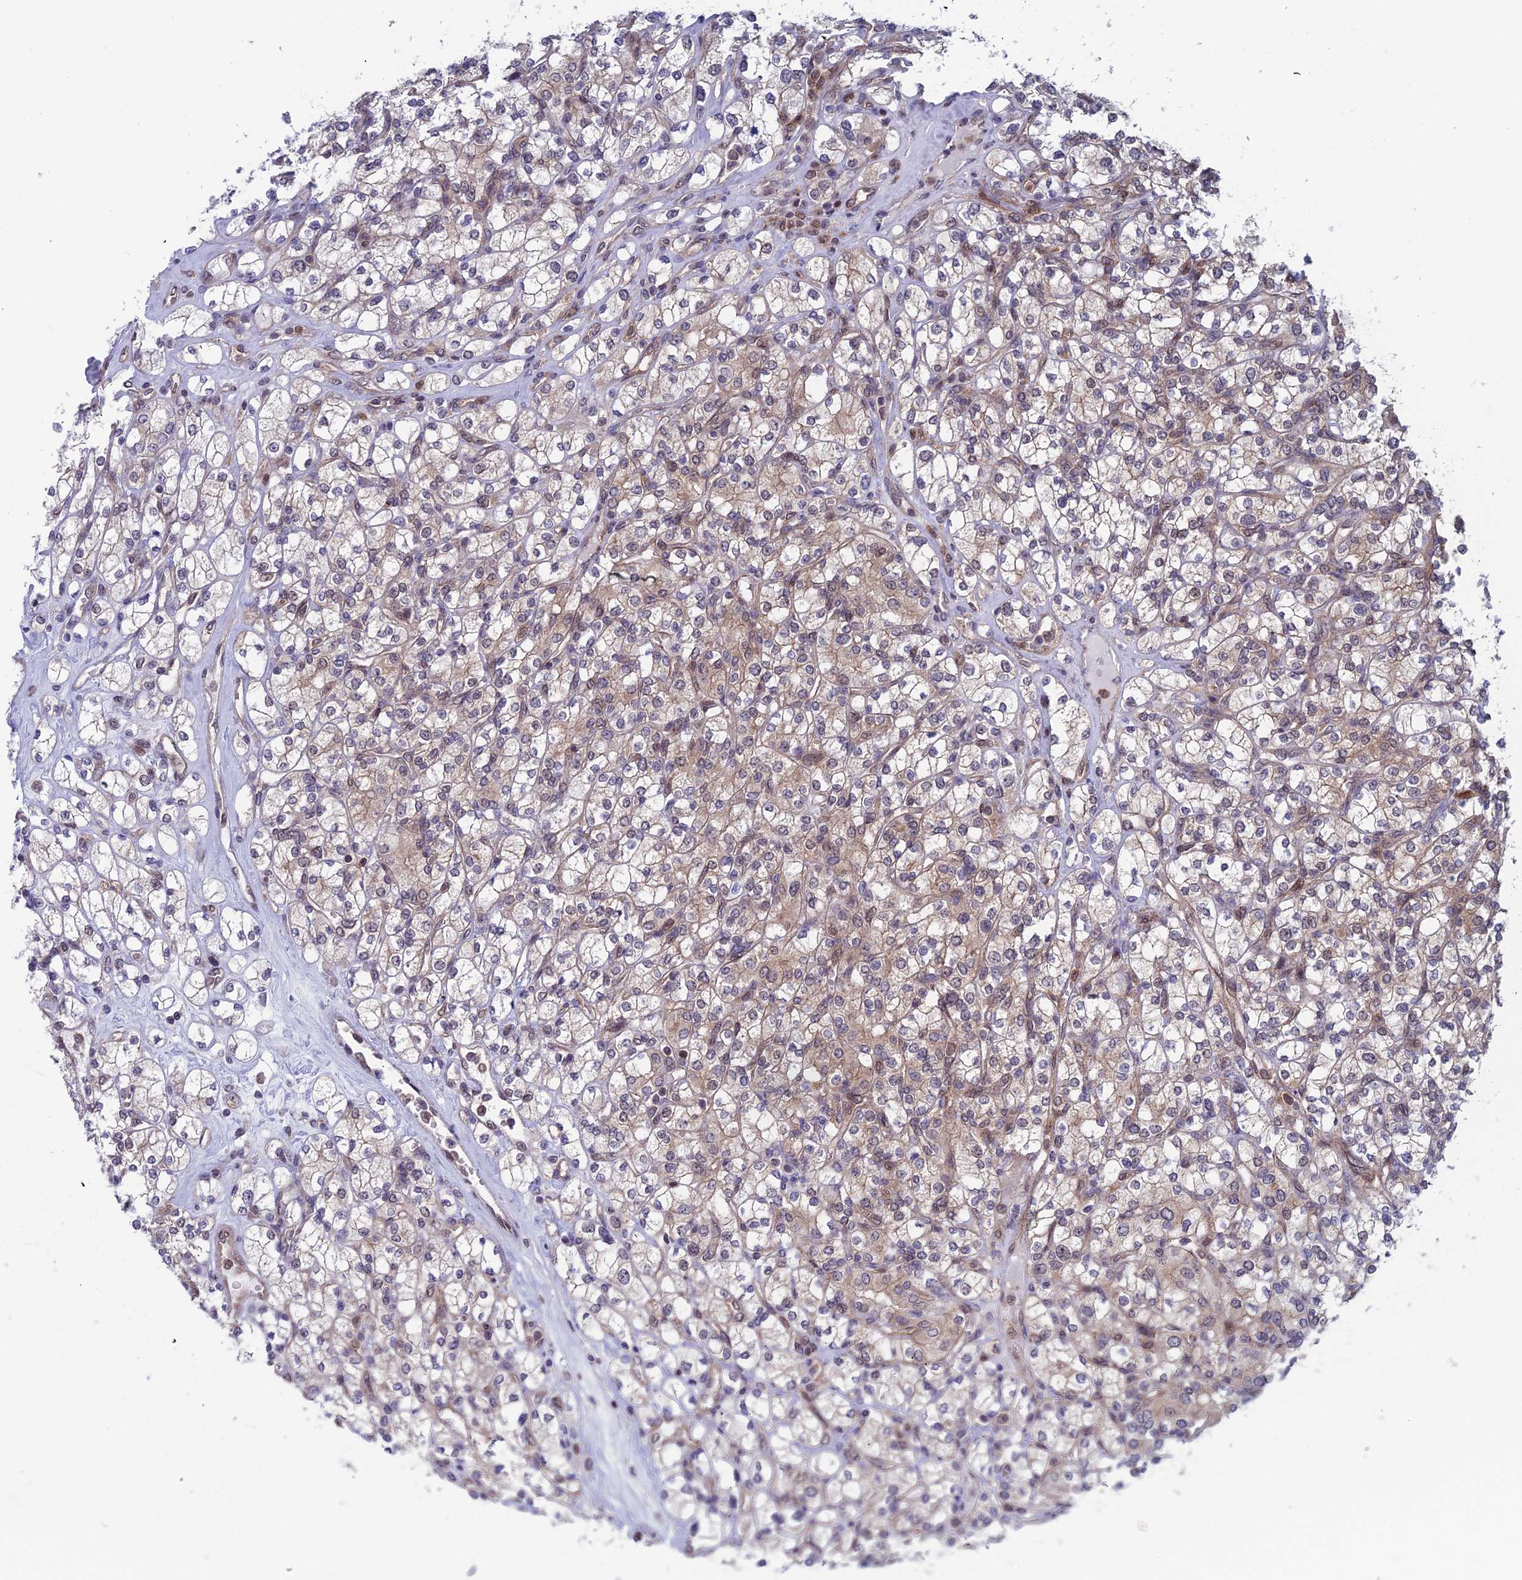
{"staining": {"intensity": "moderate", "quantity": "25%-75%", "location": "cytoplasmic/membranous"}, "tissue": "renal cancer", "cell_type": "Tumor cells", "image_type": "cancer", "snomed": [{"axis": "morphology", "description": "Adenocarcinoma, NOS"}, {"axis": "topography", "description": "Kidney"}], "caption": "Immunohistochemistry staining of renal cancer (adenocarcinoma), which exhibits medium levels of moderate cytoplasmic/membranous positivity in approximately 25%-75% of tumor cells indicating moderate cytoplasmic/membranous protein positivity. The staining was performed using DAB (3,3'-diaminobenzidine) (brown) for protein detection and nuclei were counterstained in hematoxylin (blue).", "gene": "IGBP1", "patient": {"sex": "male", "age": 77}}